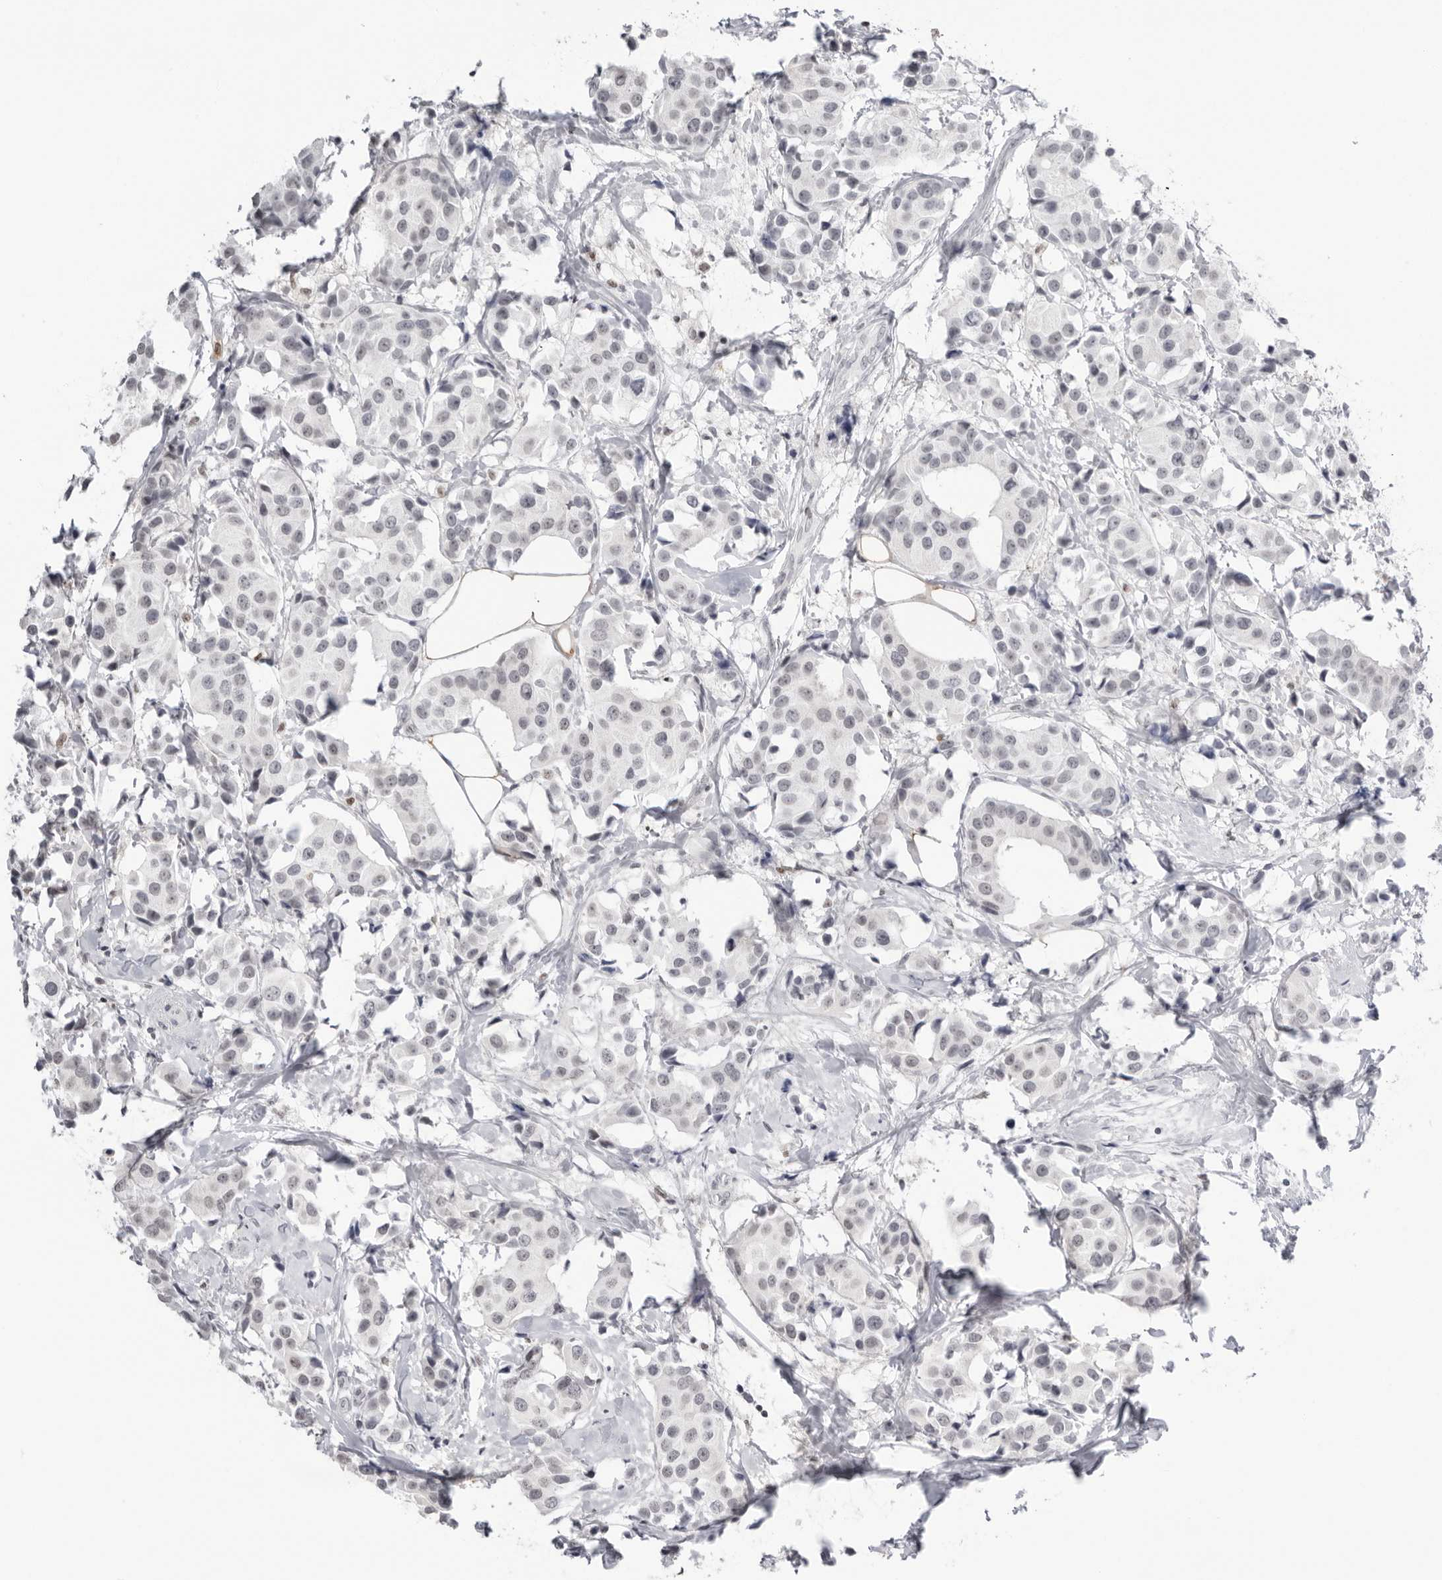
{"staining": {"intensity": "negative", "quantity": "none", "location": "none"}, "tissue": "breast cancer", "cell_type": "Tumor cells", "image_type": "cancer", "snomed": [{"axis": "morphology", "description": "Normal tissue, NOS"}, {"axis": "morphology", "description": "Duct carcinoma"}, {"axis": "topography", "description": "Breast"}], "caption": "Tumor cells show no significant staining in breast cancer.", "gene": "RNF146", "patient": {"sex": "female", "age": 39}}